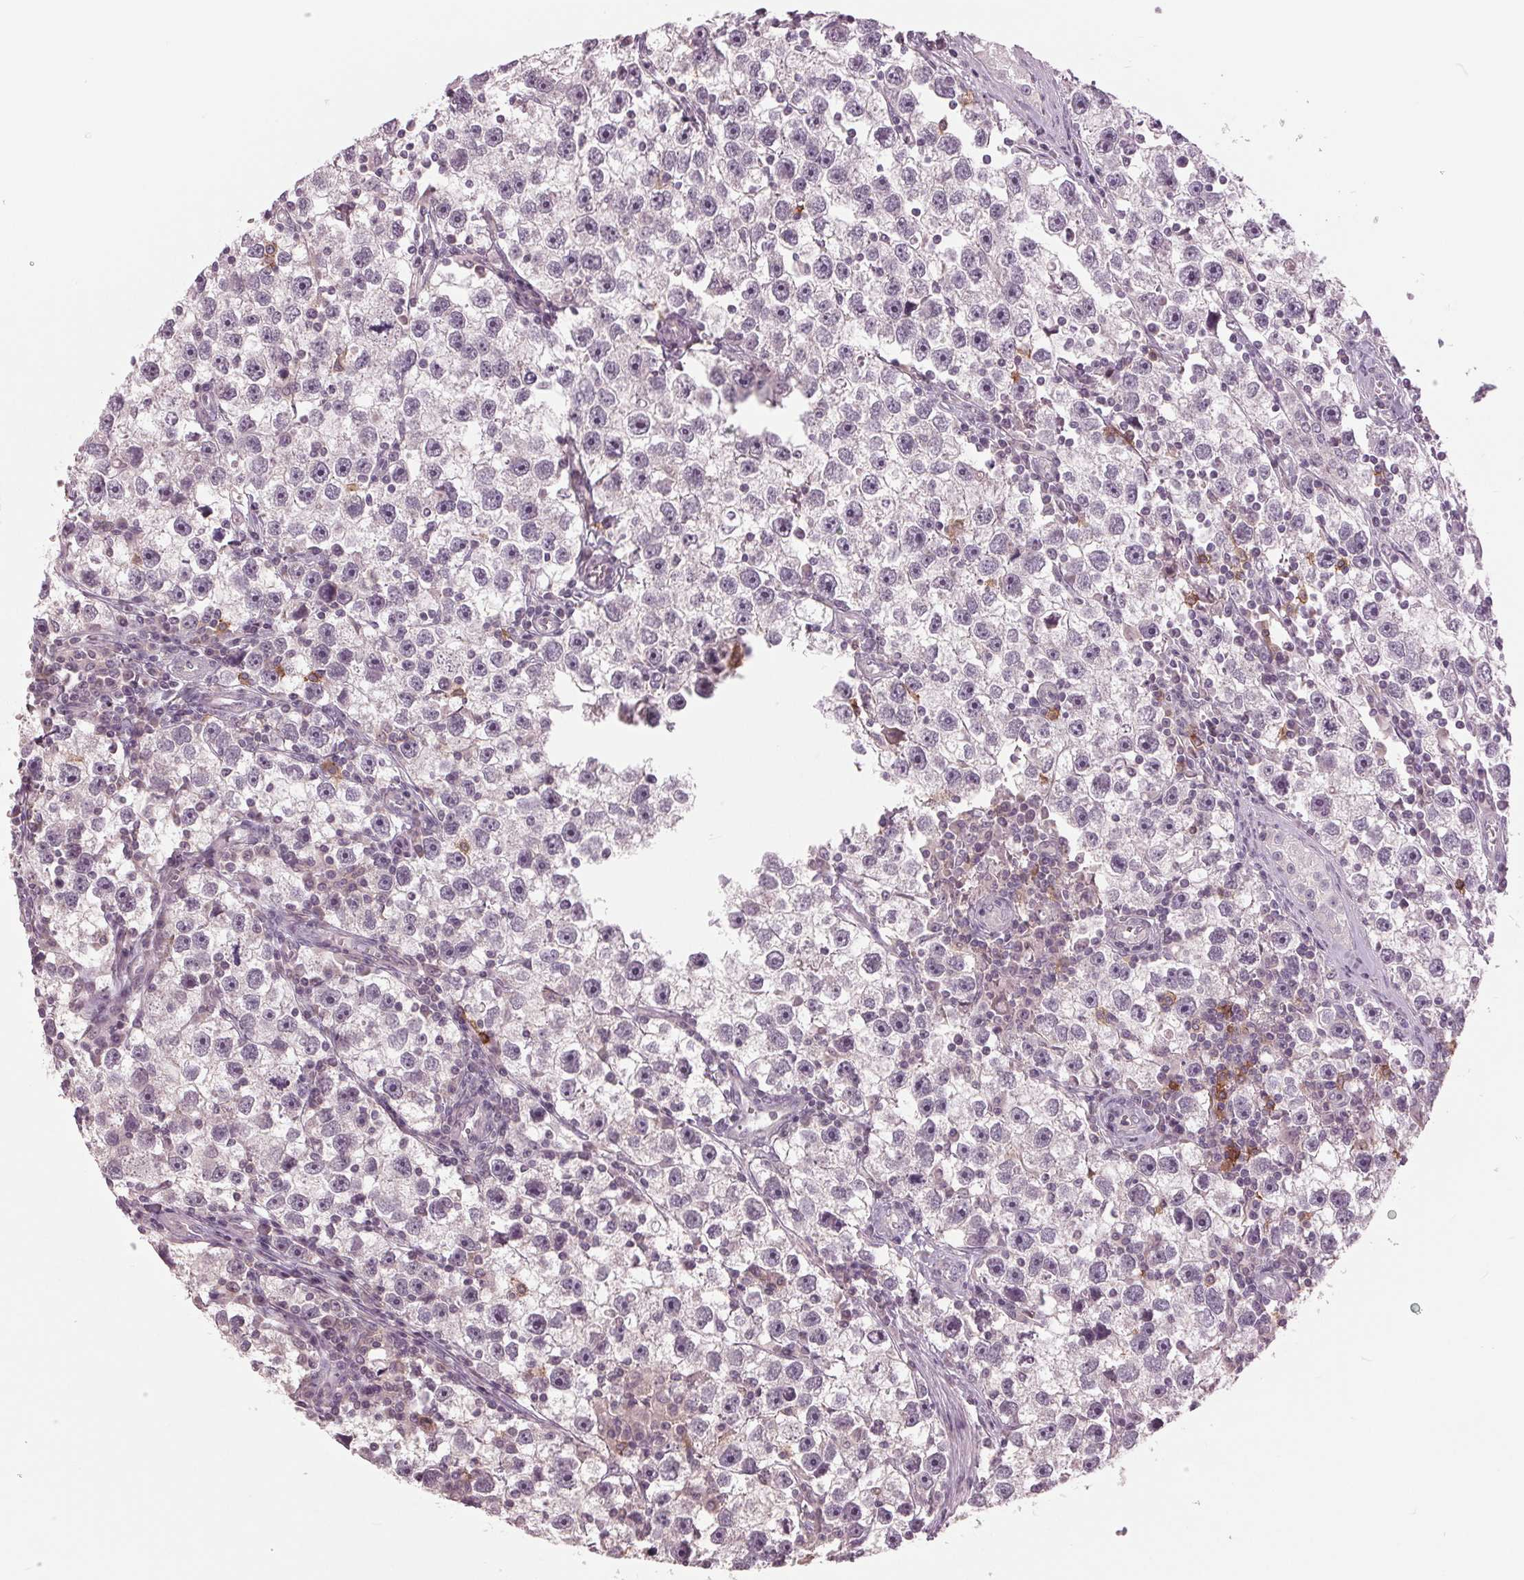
{"staining": {"intensity": "negative", "quantity": "none", "location": "none"}, "tissue": "testis cancer", "cell_type": "Tumor cells", "image_type": "cancer", "snomed": [{"axis": "morphology", "description": "Seminoma, NOS"}, {"axis": "topography", "description": "Testis"}], "caption": "Immunohistochemical staining of seminoma (testis) shows no significant staining in tumor cells.", "gene": "SIGLEC6", "patient": {"sex": "male", "age": 30}}